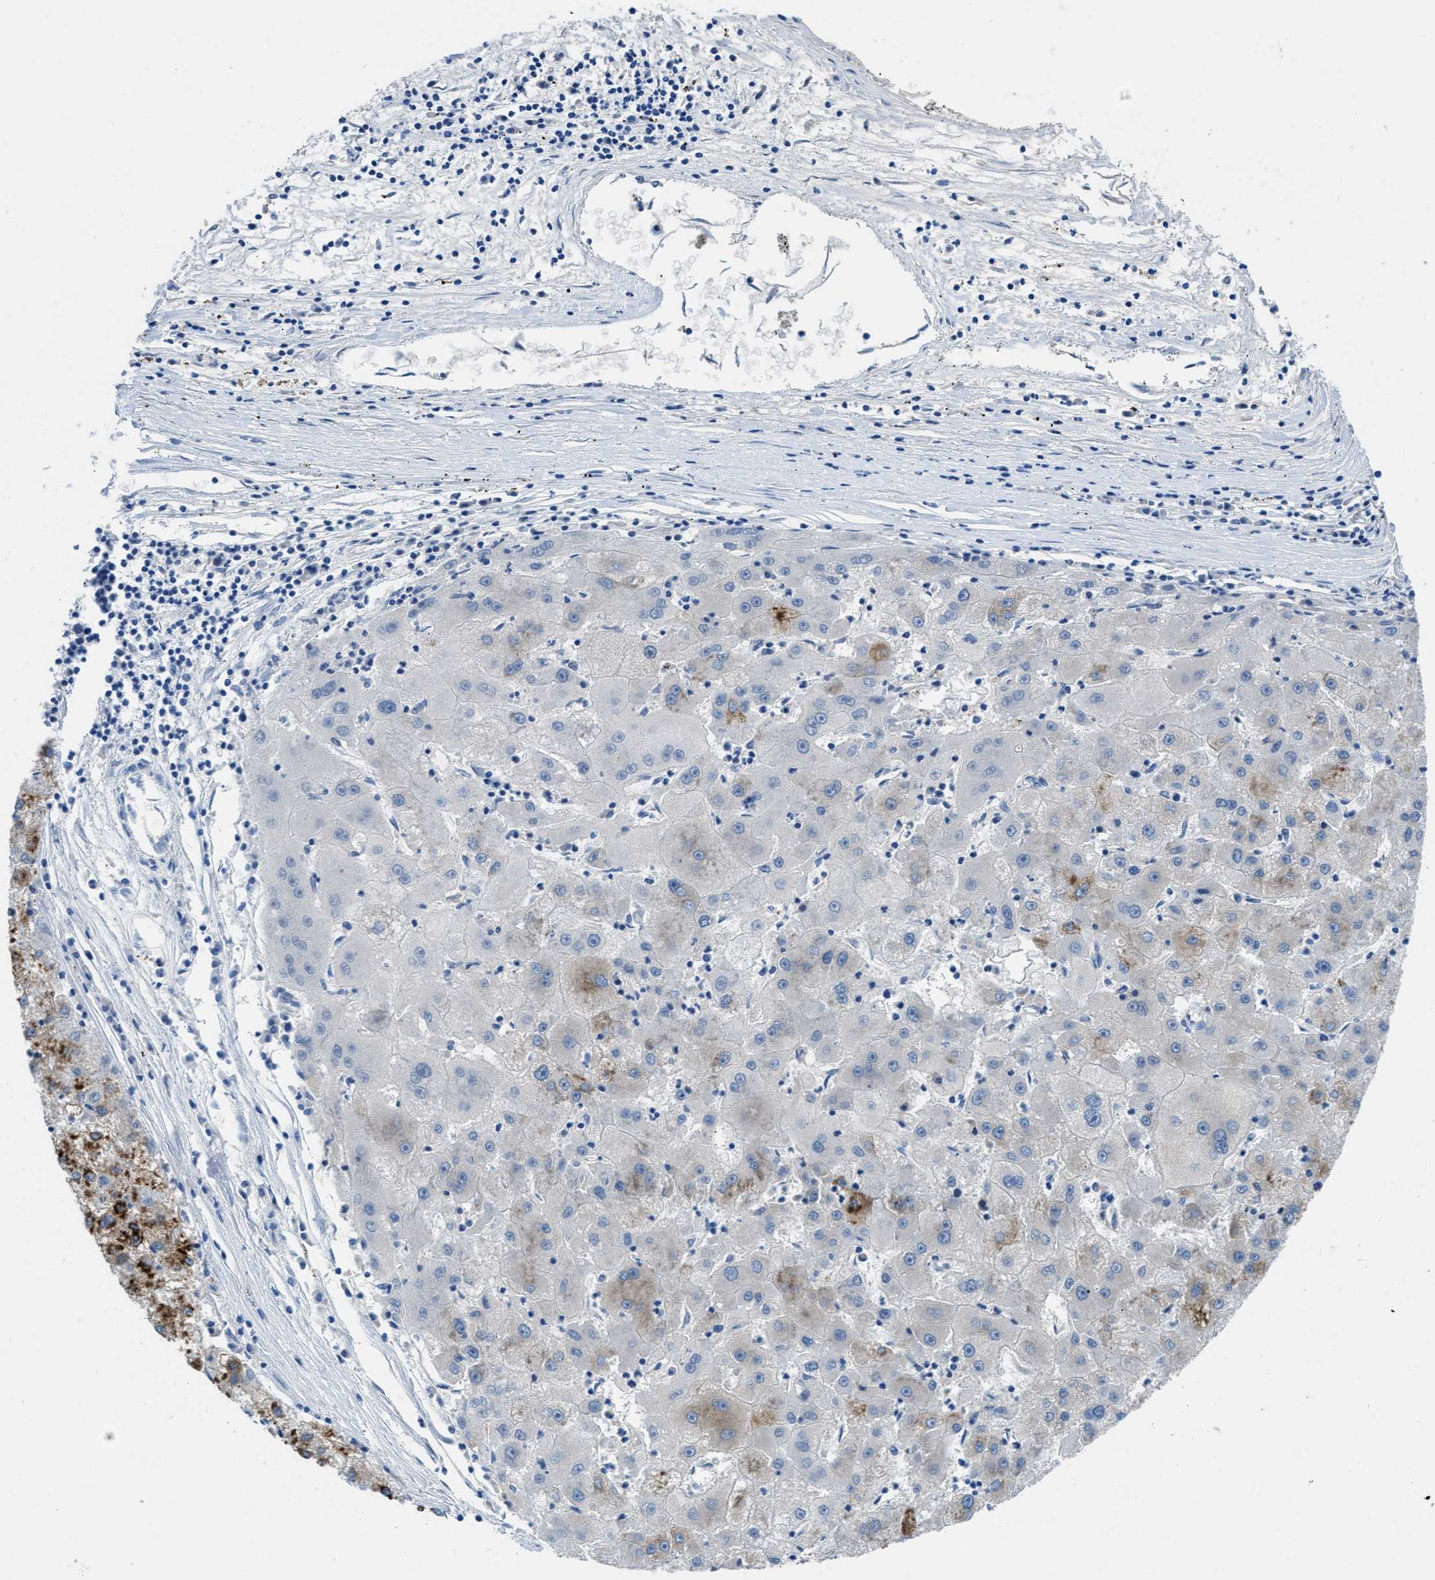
{"staining": {"intensity": "moderate", "quantity": "<25%", "location": "cytoplasmic/membranous"}, "tissue": "liver cancer", "cell_type": "Tumor cells", "image_type": "cancer", "snomed": [{"axis": "morphology", "description": "Carcinoma, Hepatocellular, NOS"}, {"axis": "topography", "description": "Liver"}], "caption": "Immunohistochemistry photomicrograph of neoplastic tissue: human hepatocellular carcinoma (liver) stained using IHC exhibits low levels of moderate protein expression localized specifically in the cytoplasmic/membranous of tumor cells, appearing as a cytoplasmic/membranous brown color.", "gene": "PGR", "patient": {"sex": "male", "age": 72}}